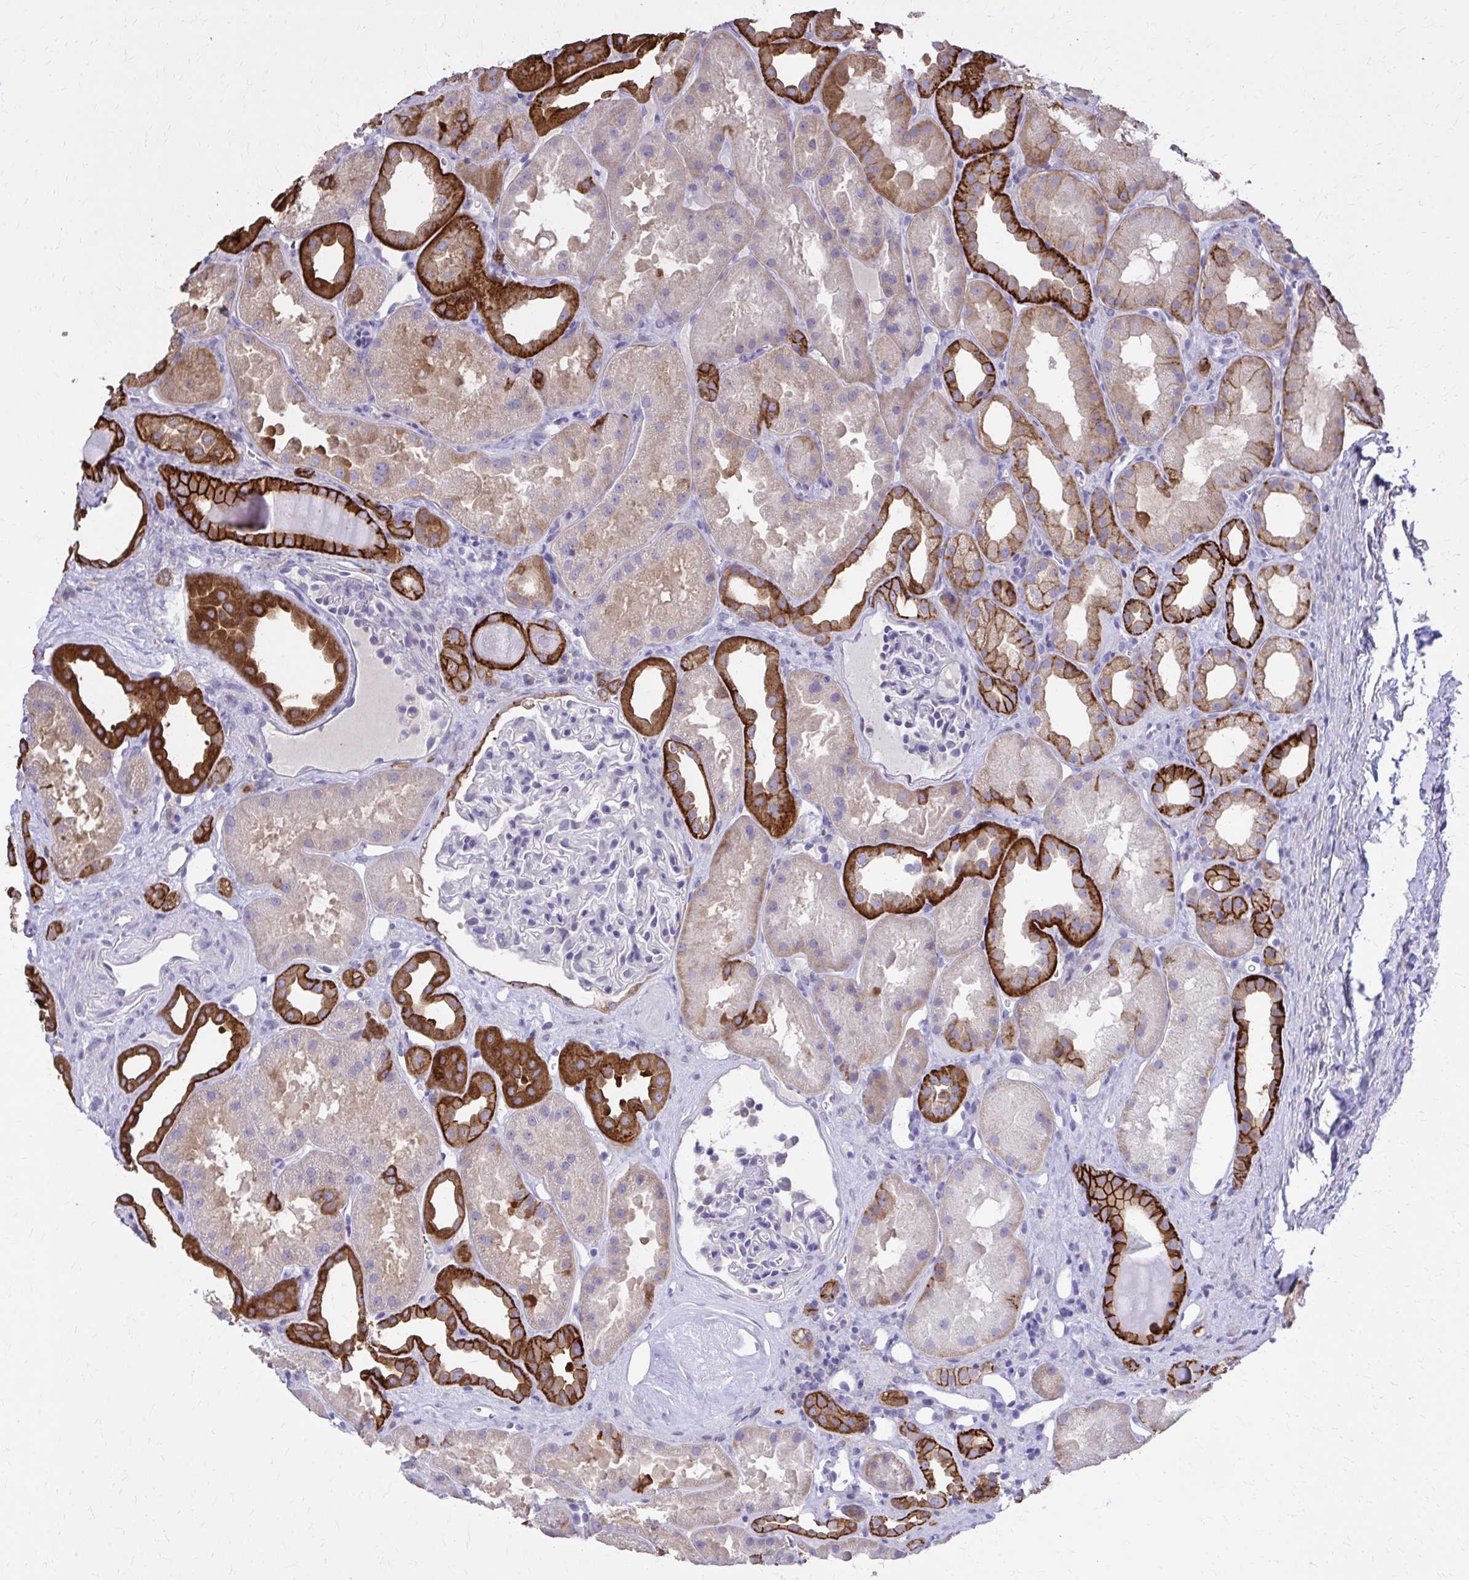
{"staining": {"intensity": "negative", "quantity": "none", "location": "none"}, "tissue": "kidney", "cell_type": "Cells in glomeruli", "image_type": "normal", "snomed": [{"axis": "morphology", "description": "Normal tissue, NOS"}, {"axis": "topography", "description": "Kidney"}], "caption": "High power microscopy histopathology image of an immunohistochemistry (IHC) histopathology image of benign kidney, revealing no significant expression in cells in glomeruli. (Stains: DAB (3,3'-diaminobenzidine) immunohistochemistry (IHC) with hematoxylin counter stain, Microscopy: brightfield microscopy at high magnification).", "gene": "EPB41L1", "patient": {"sex": "male", "age": 61}}